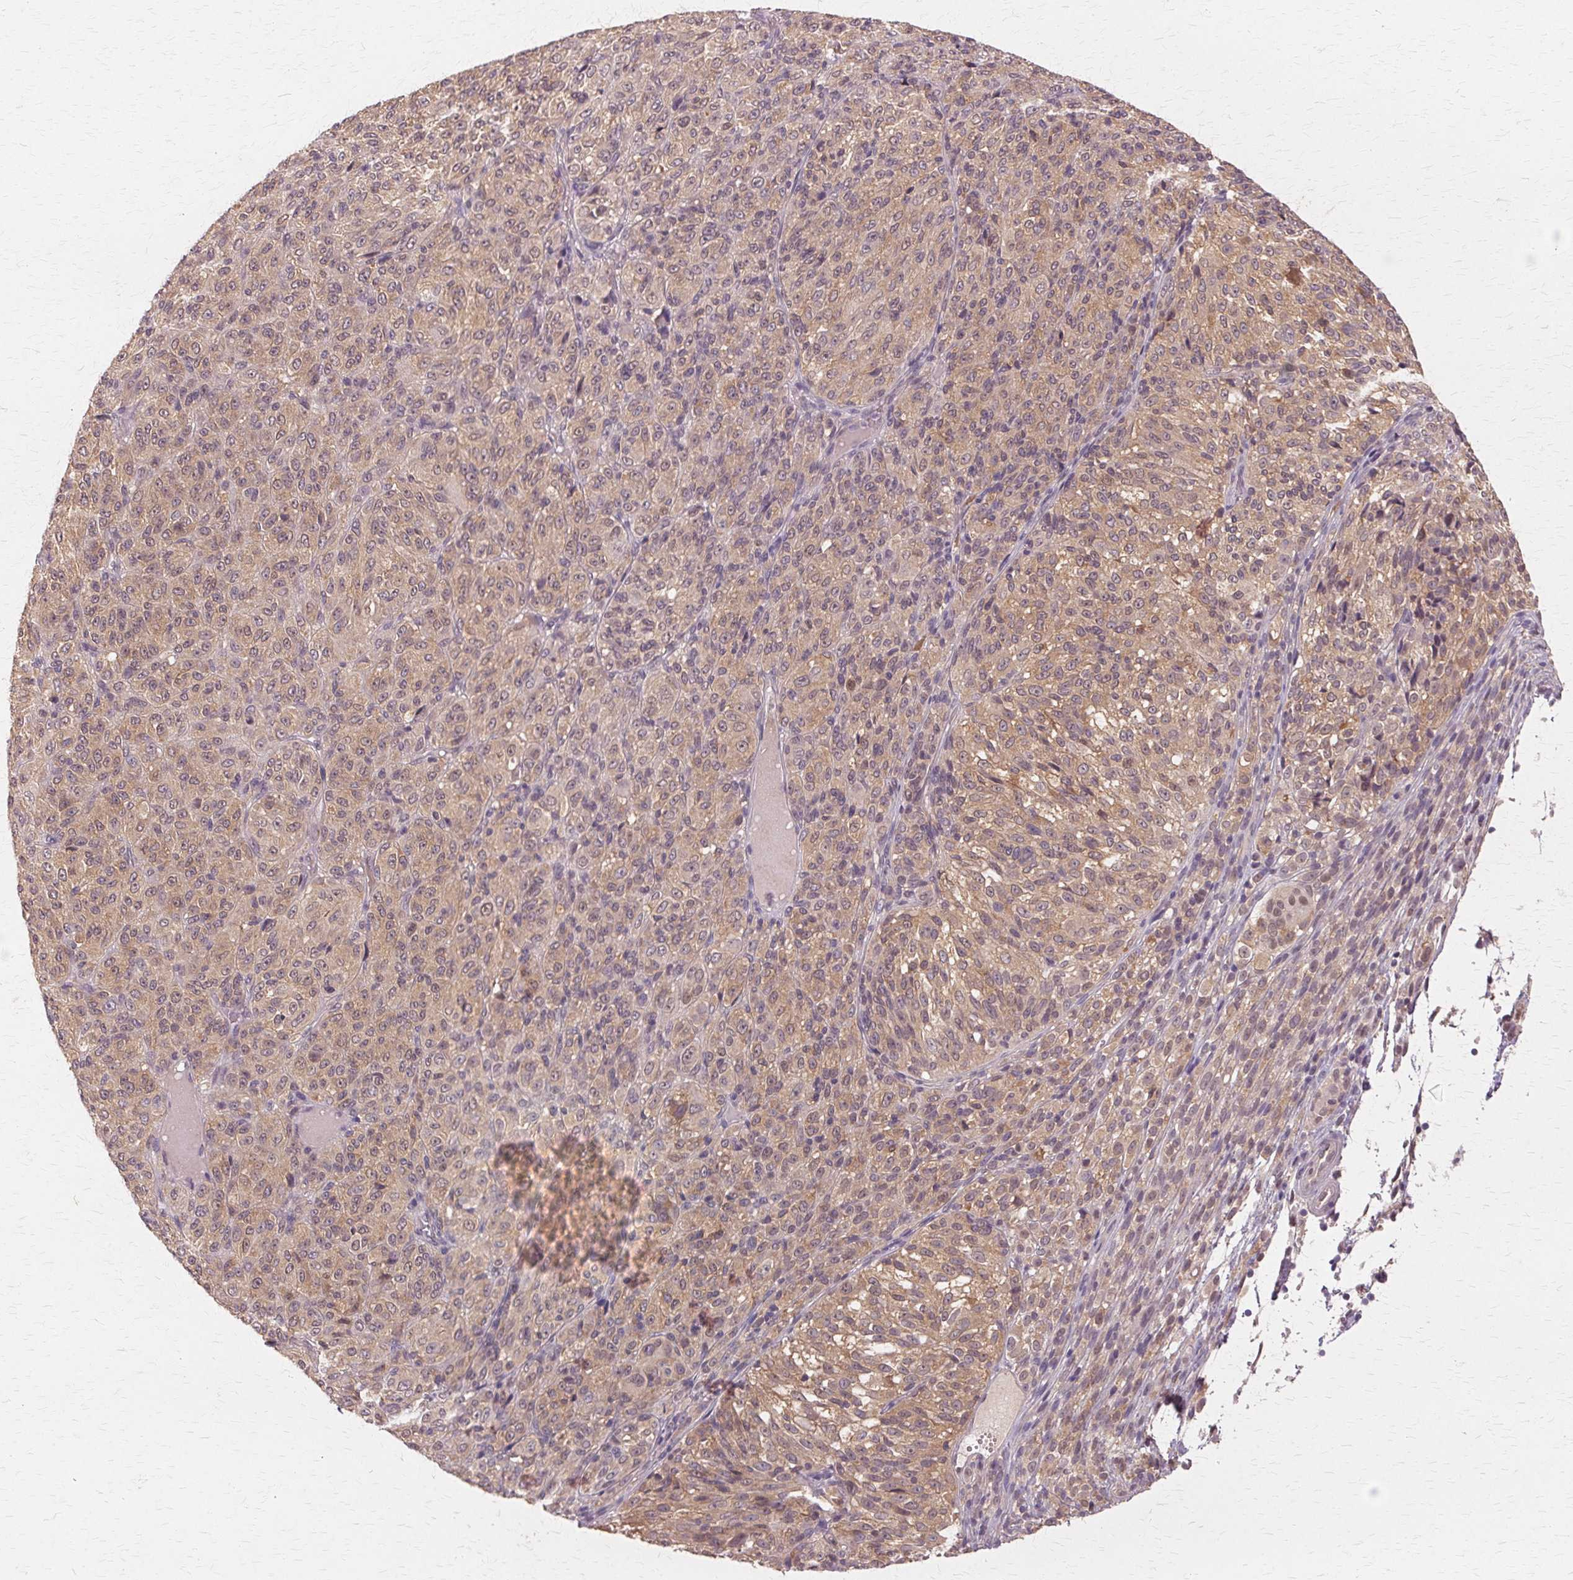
{"staining": {"intensity": "weak", "quantity": ">75%", "location": "cytoplasmic/membranous,nuclear"}, "tissue": "melanoma", "cell_type": "Tumor cells", "image_type": "cancer", "snomed": [{"axis": "morphology", "description": "Malignant melanoma, Metastatic site"}, {"axis": "topography", "description": "Brain"}], "caption": "Immunohistochemical staining of human melanoma shows weak cytoplasmic/membranous and nuclear protein expression in about >75% of tumor cells.", "gene": "PRMT5", "patient": {"sex": "female", "age": 56}}